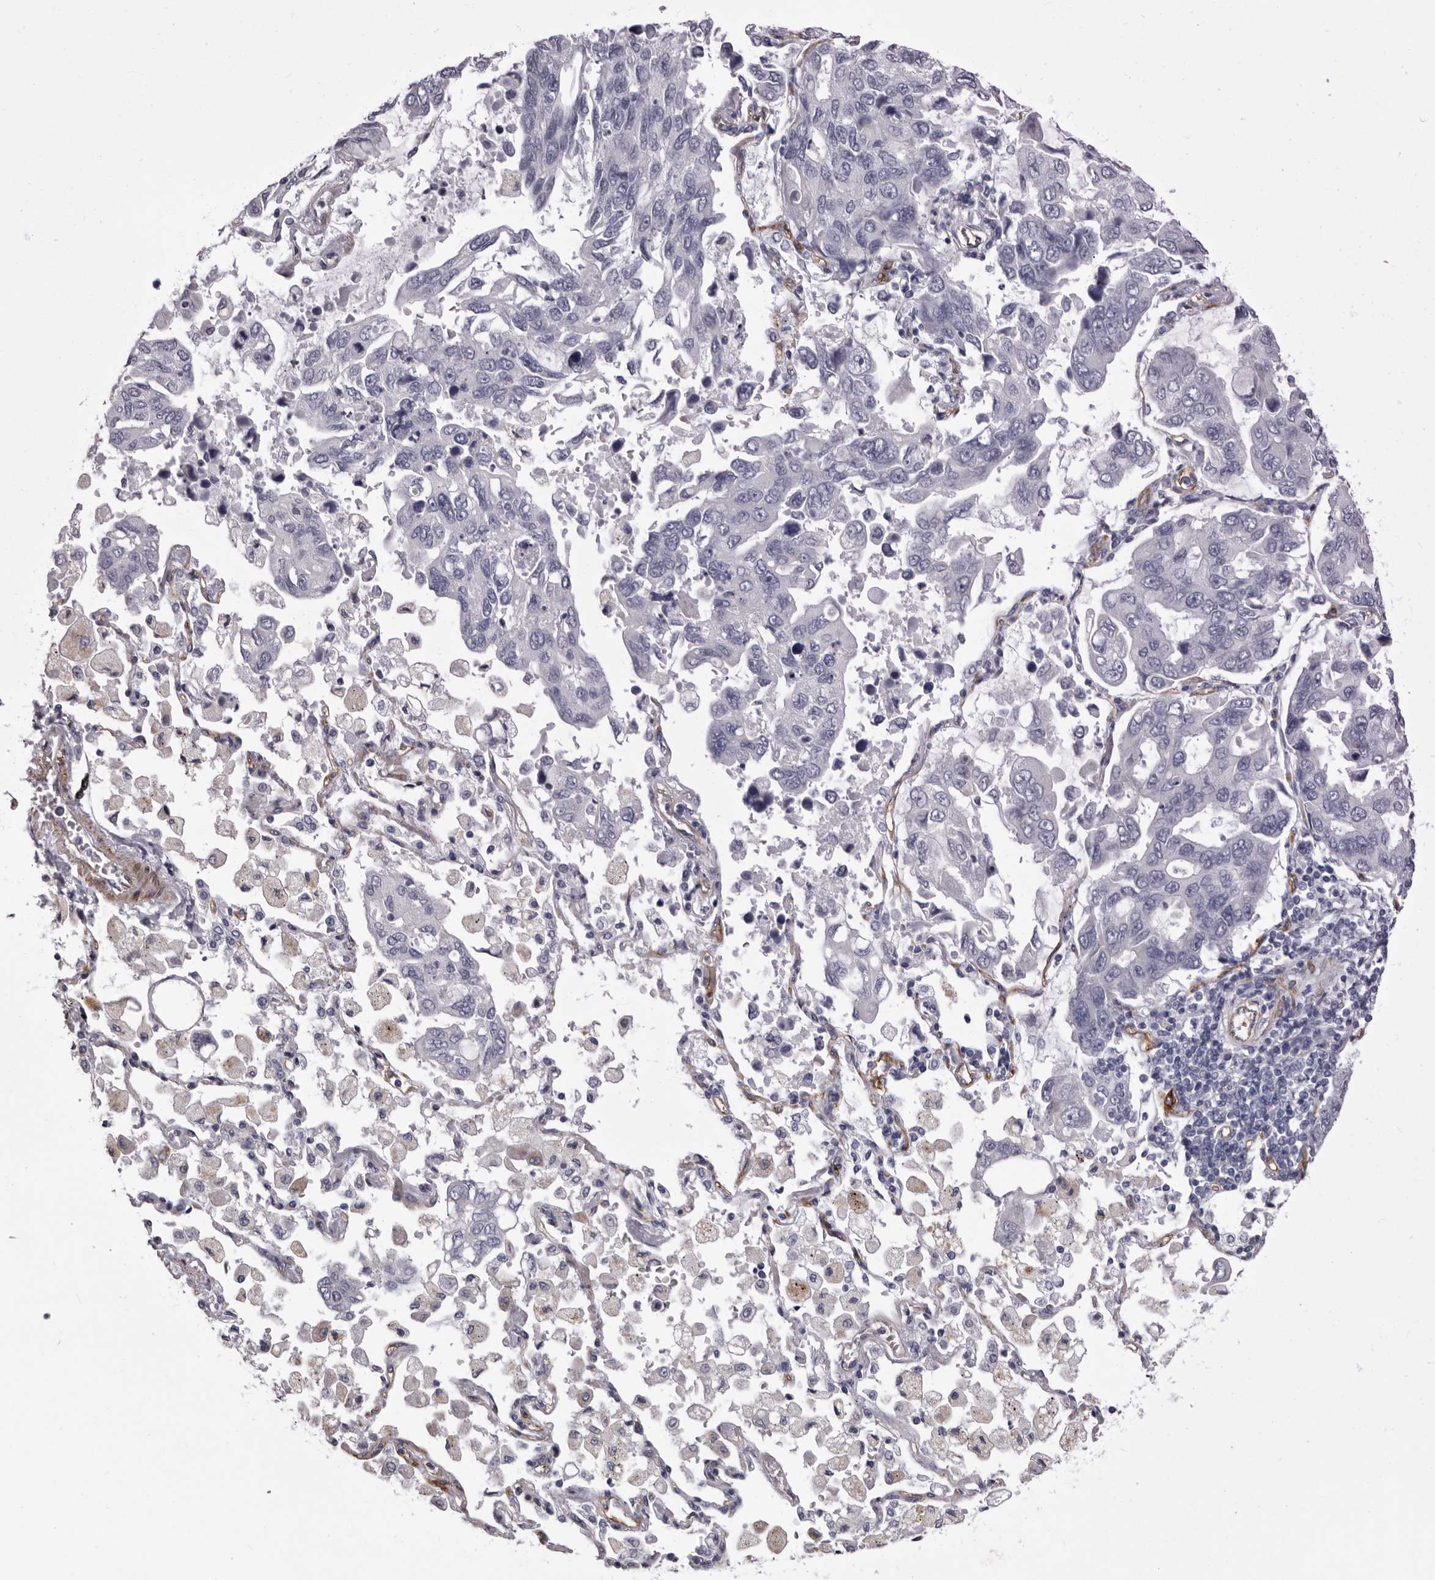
{"staining": {"intensity": "negative", "quantity": "none", "location": "none"}, "tissue": "lung cancer", "cell_type": "Tumor cells", "image_type": "cancer", "snomed": [{"axis": "morphology", "description": "Adenocarcinoma, NOS"}, {"axis": "topography", "description": "Lung"}], "caption": "Micrograph shows no protein expression in tumor cells of lung adenocarcinoma tissue.", "gene": "ADGRL4", "patient": {"sex": "male", "age": 64}}